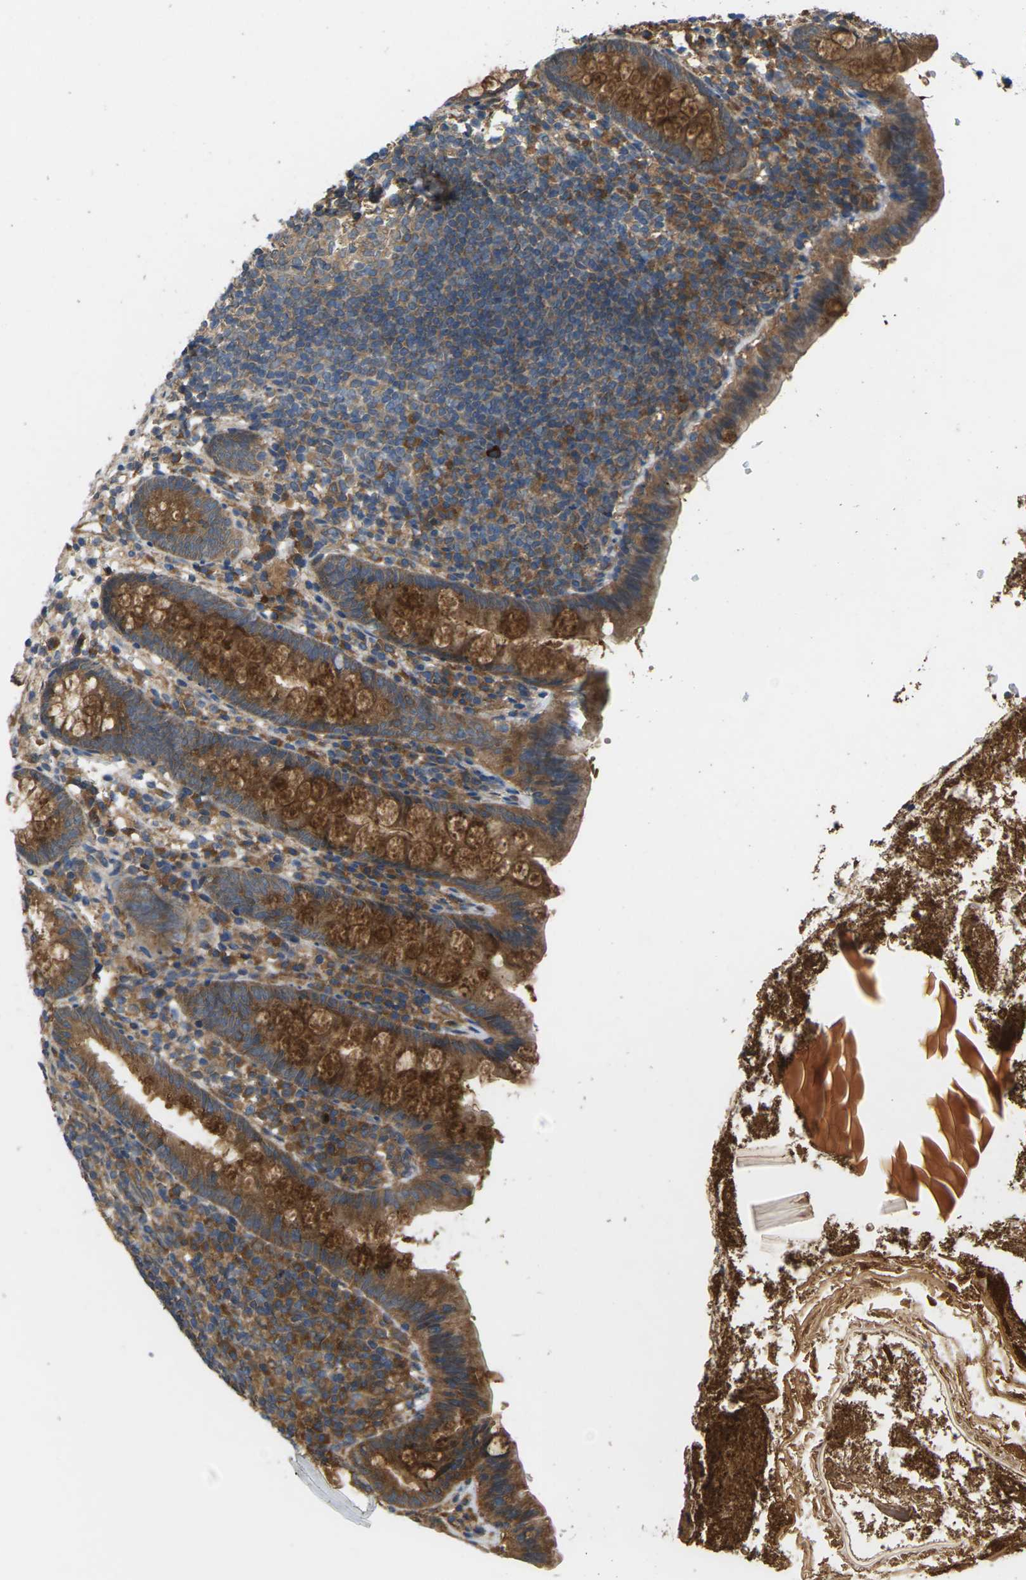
{"staining": {"intensity": "moderate", "quantity": ">75%", "location": "cytoplasmic/membranous"}, "tissue": "appendix", "cell_type": "Glandular cells", "image_type": "normal", "snomed": [{"axis": "morphology", "description": "Normal tissue, NOS"}, {"axis": "topography", "description": "Appendix"}], "caption": "Appendix was stained to show a protein in brown. There is medium levels of moderate cytoplasmic/membranous staining in approximately >75% of glandular cells. The protein of interest is shown in brown color, while the nuclei are stained blue.", "gene": "NRAS", "patient": {"sex": "male", "age": 52}}